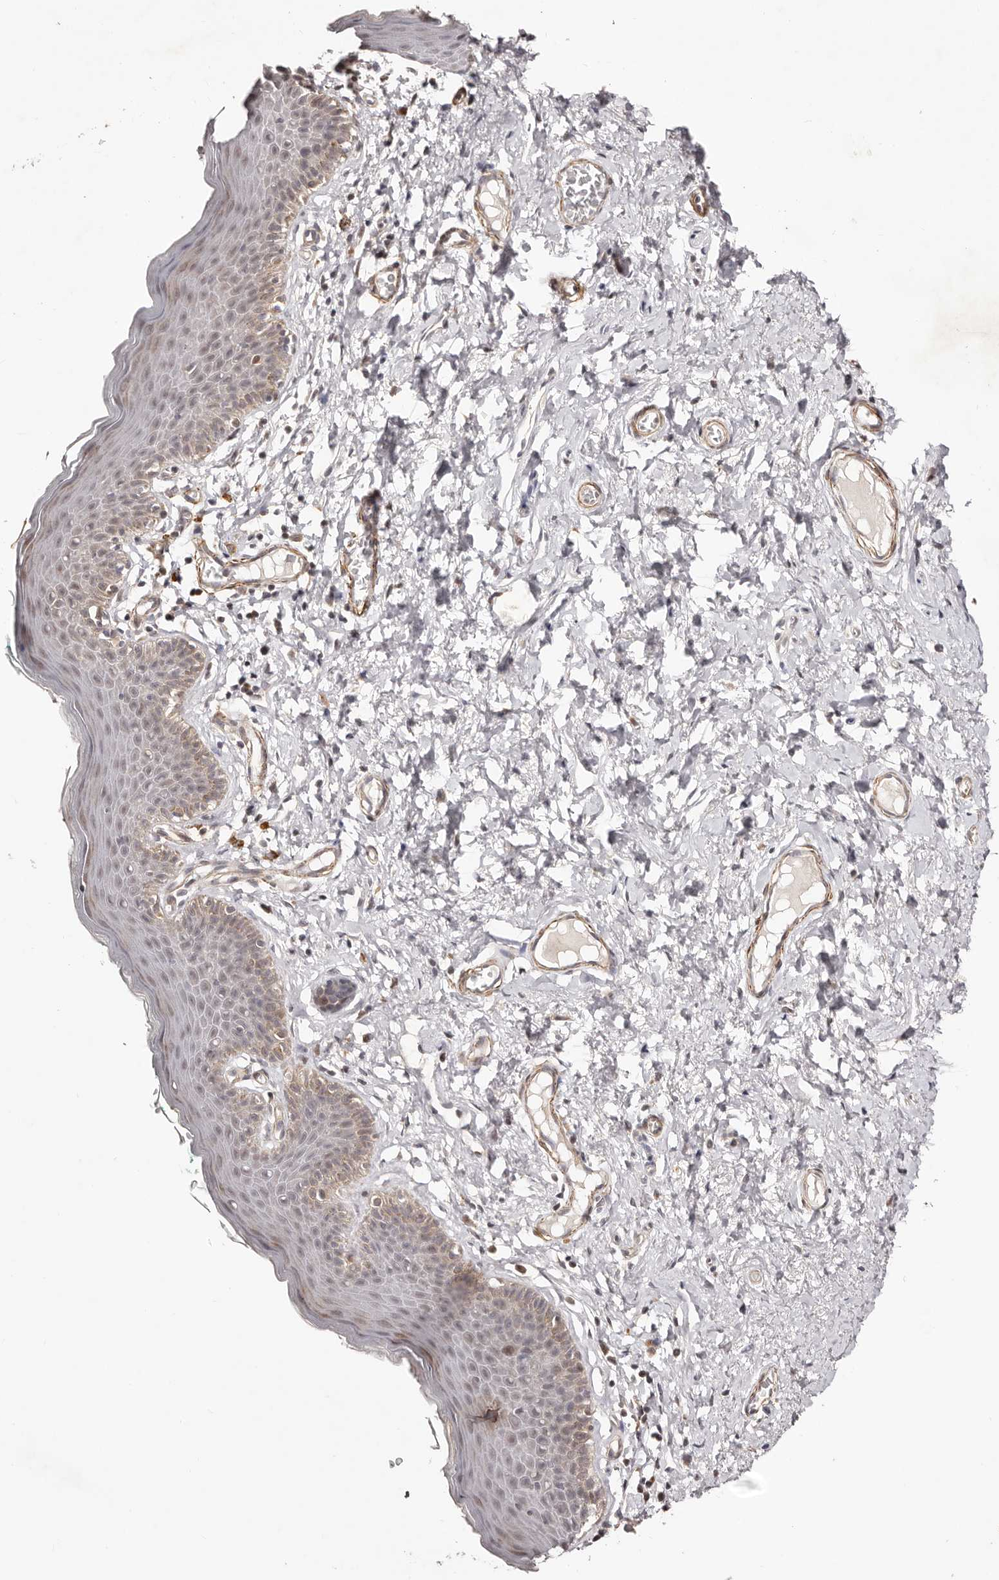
{"staining": {"intensity": "moderate", "quantity": "<25%", "location": "cytoplasmic/membranous"}, "tissue": "skin", "cell_type": "Epidermal cells", "image_type": "normal", "snomed": [{"axis": "morphology", "description": "Normal tissue, NOS"}, {"axis": "topography", "description": "Vulva"}], "caption": "Skin stained for a protein exhibits moderate cytoplasmic/membranous positivity in epidermal cells.", "gene": "MICAL2", "patient": {"sex": "female", "age": 66}}